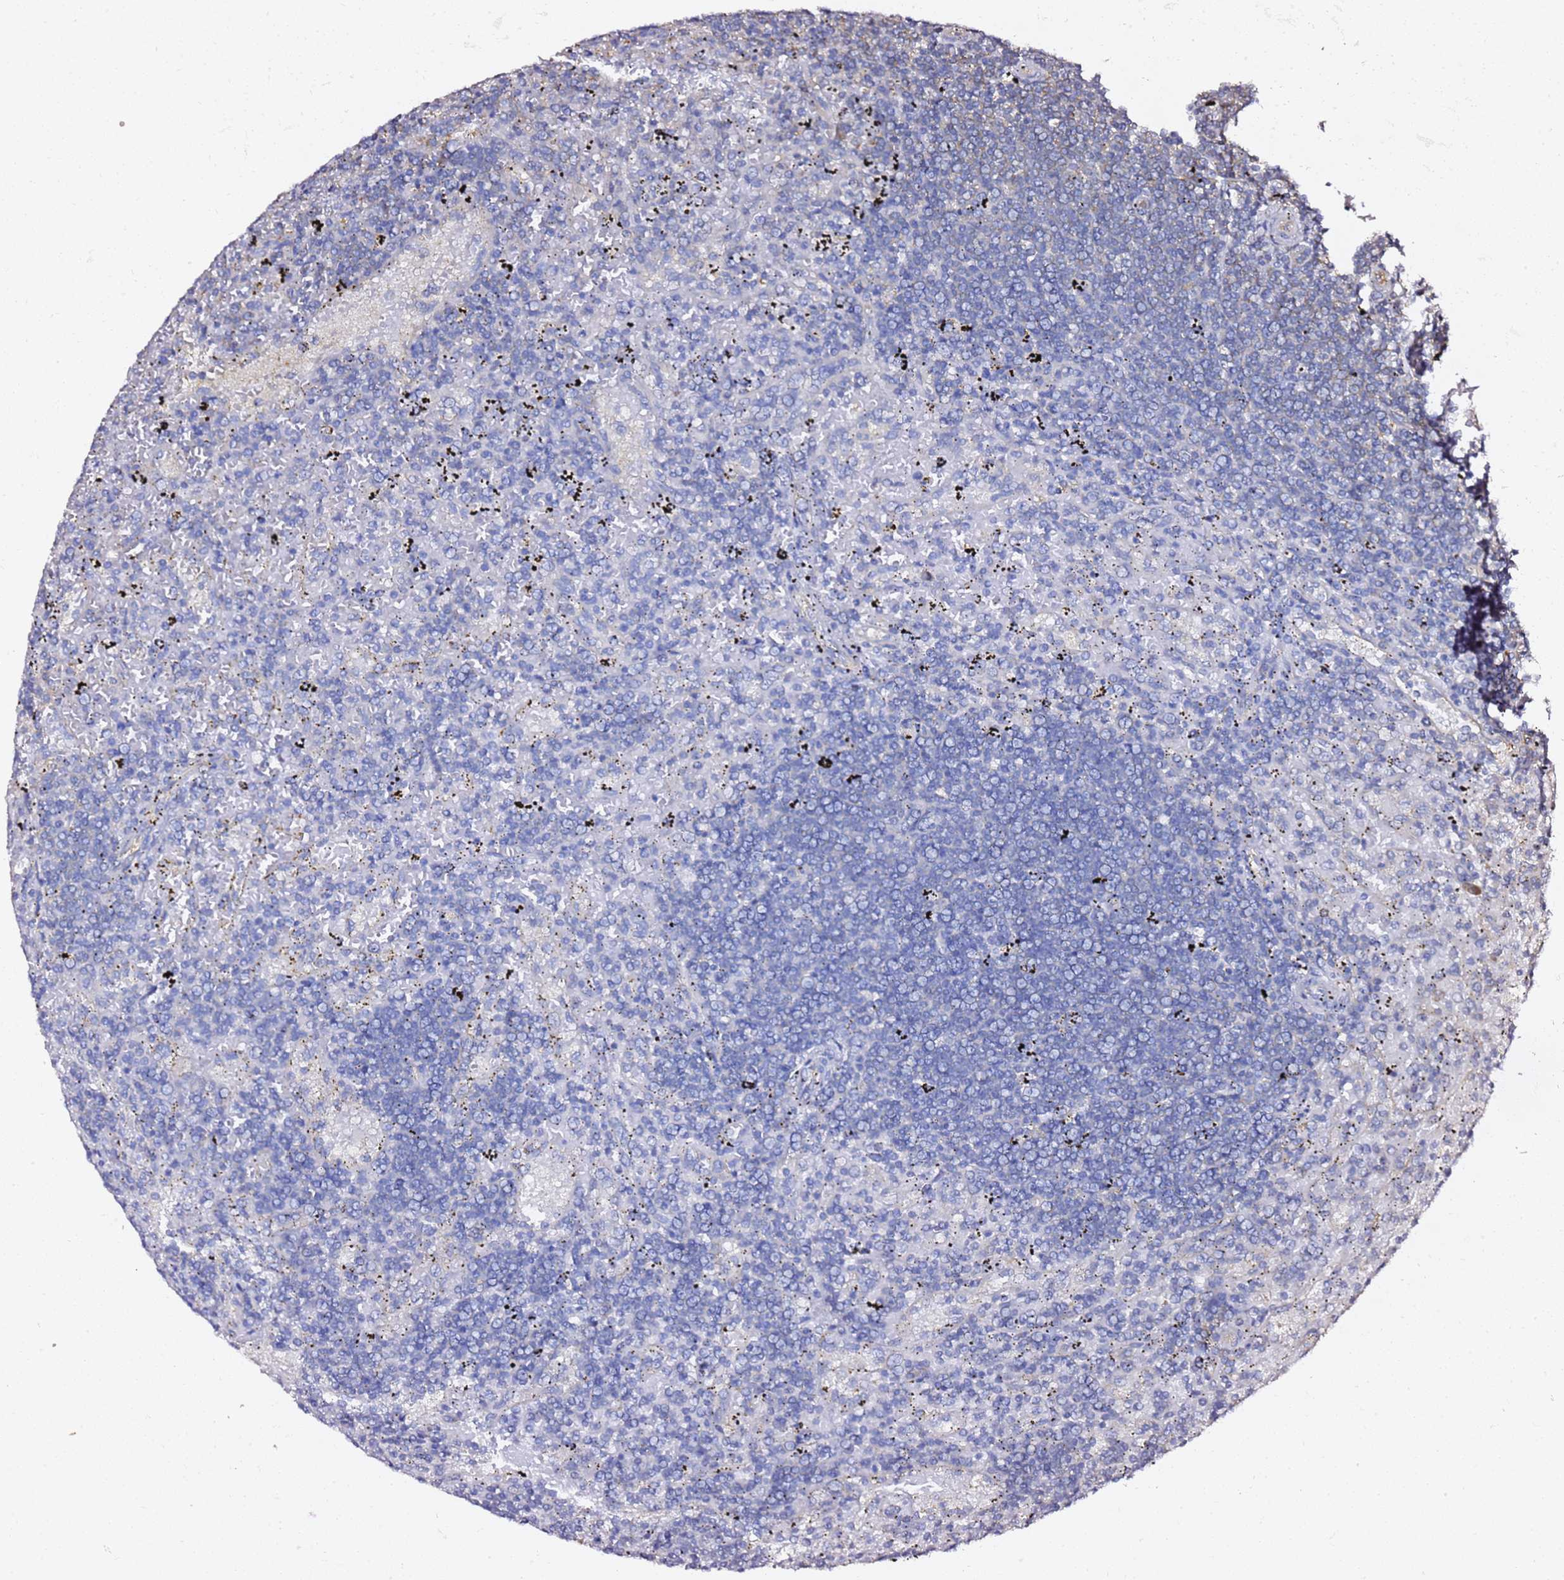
{"staining": {"intensity": "negative", "quantity": "none", "location": "none"}, "tissue": "lymphoma", "cell_type": "Tumor cells", "image_type": "cancer", "snomed": [{"axis": "morphology", "description": "Malignant lymphoma, non-Hodgkin's type, Low grade"}, {"axis": "topography", "description": "Spleen"}], "caption": "Immunohistochemistry (IHC) histopathology image of neoplastic tissue: lymphoma stained with DAB exhibits no significant protein positivity in tumor cells.", "gene": "TPST1", "patient": {"sex": "male", "age": 76}}